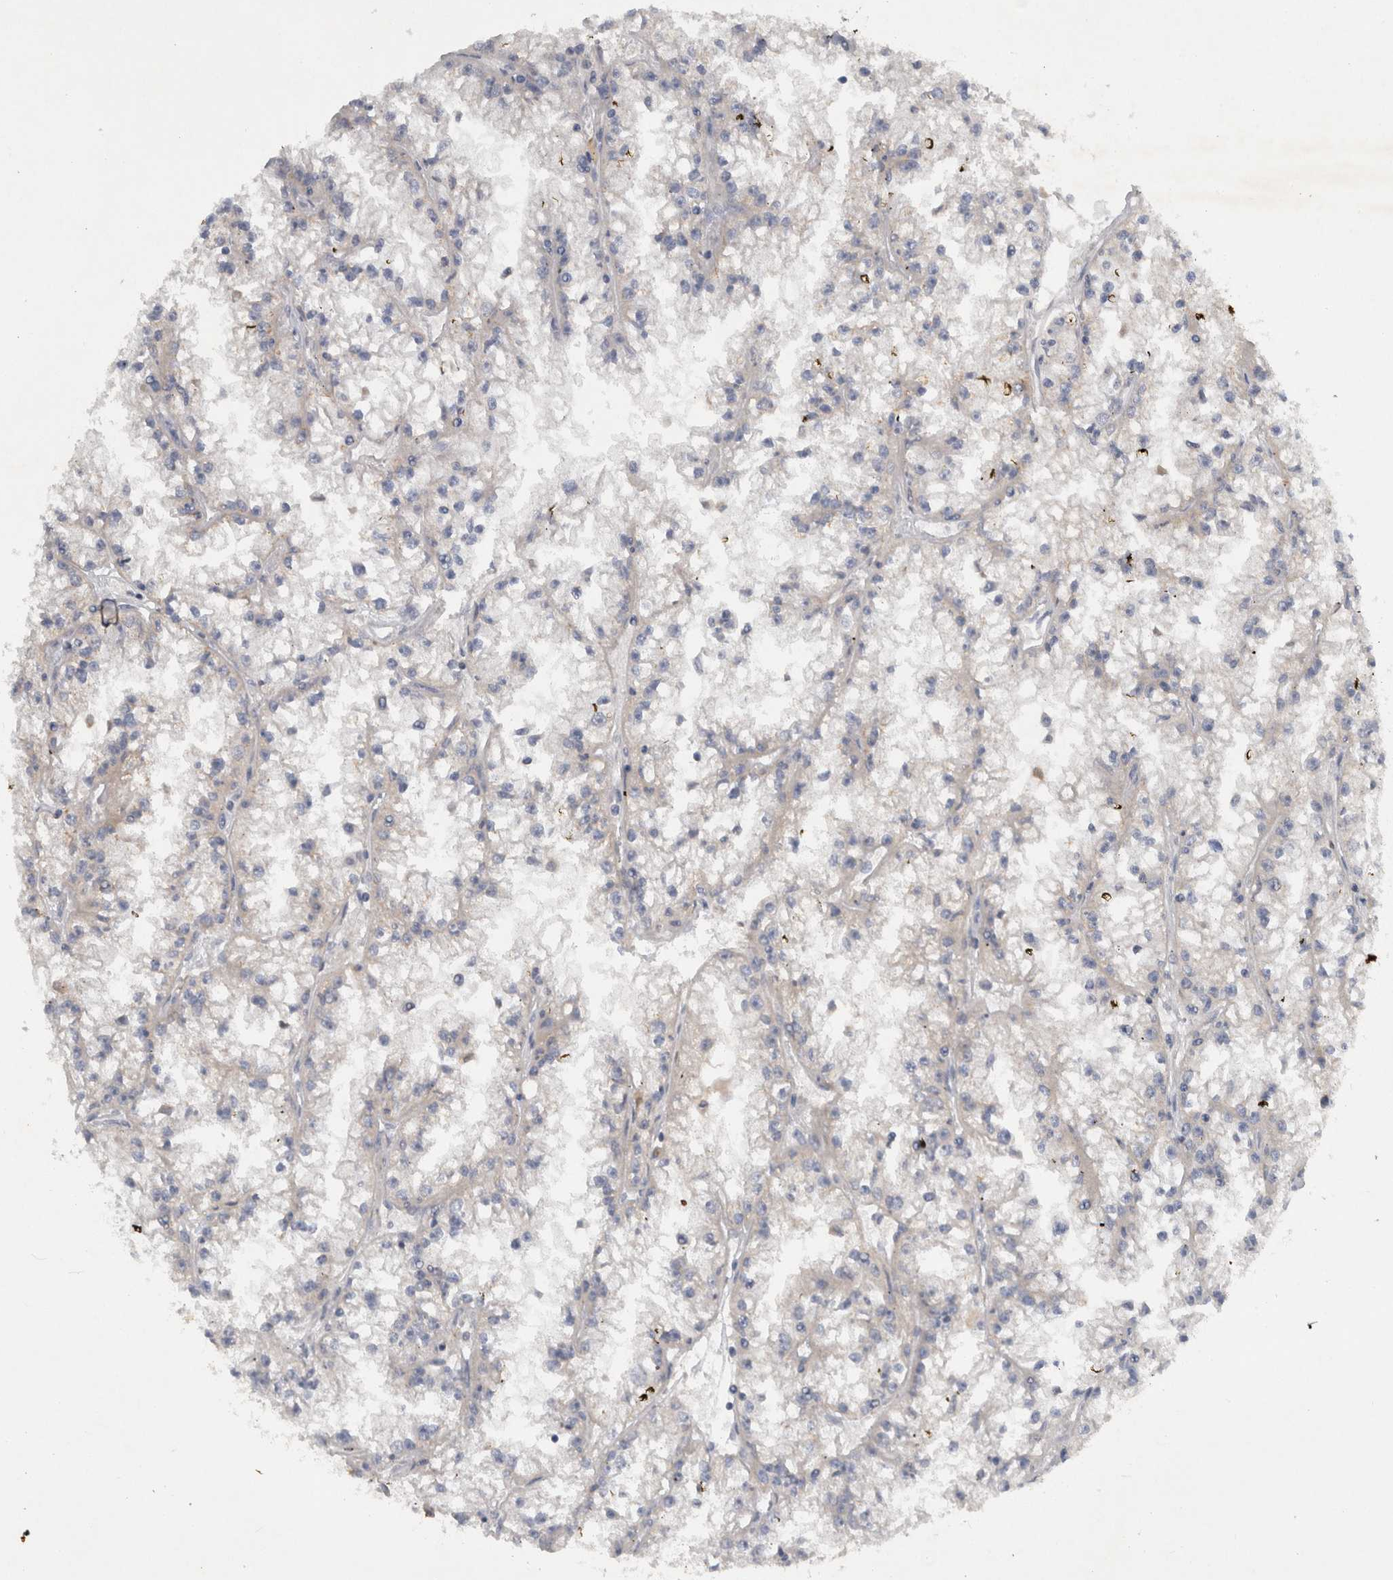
{"staining": {"intensity": "negative", "quantity": "none", "location": "none"}, "tissue": "renal cancer", "cell_type": "Tumor cells", "image_type": "cancer", "snomed": [{"axis": "morphology", "description": "Adenocarcinoma, NOS"}, {"axis": "topography", "description": "Kidney"}], "caption": "This histopathology image is of renal cancer stained with immunohistochemistry (IHC) to label a protein in brown with the nuclei are counter-stained blue. There is no positivity in tumor cells.", "gene": "SCARA5", "patient": {"sex": "male", "age": 56}}